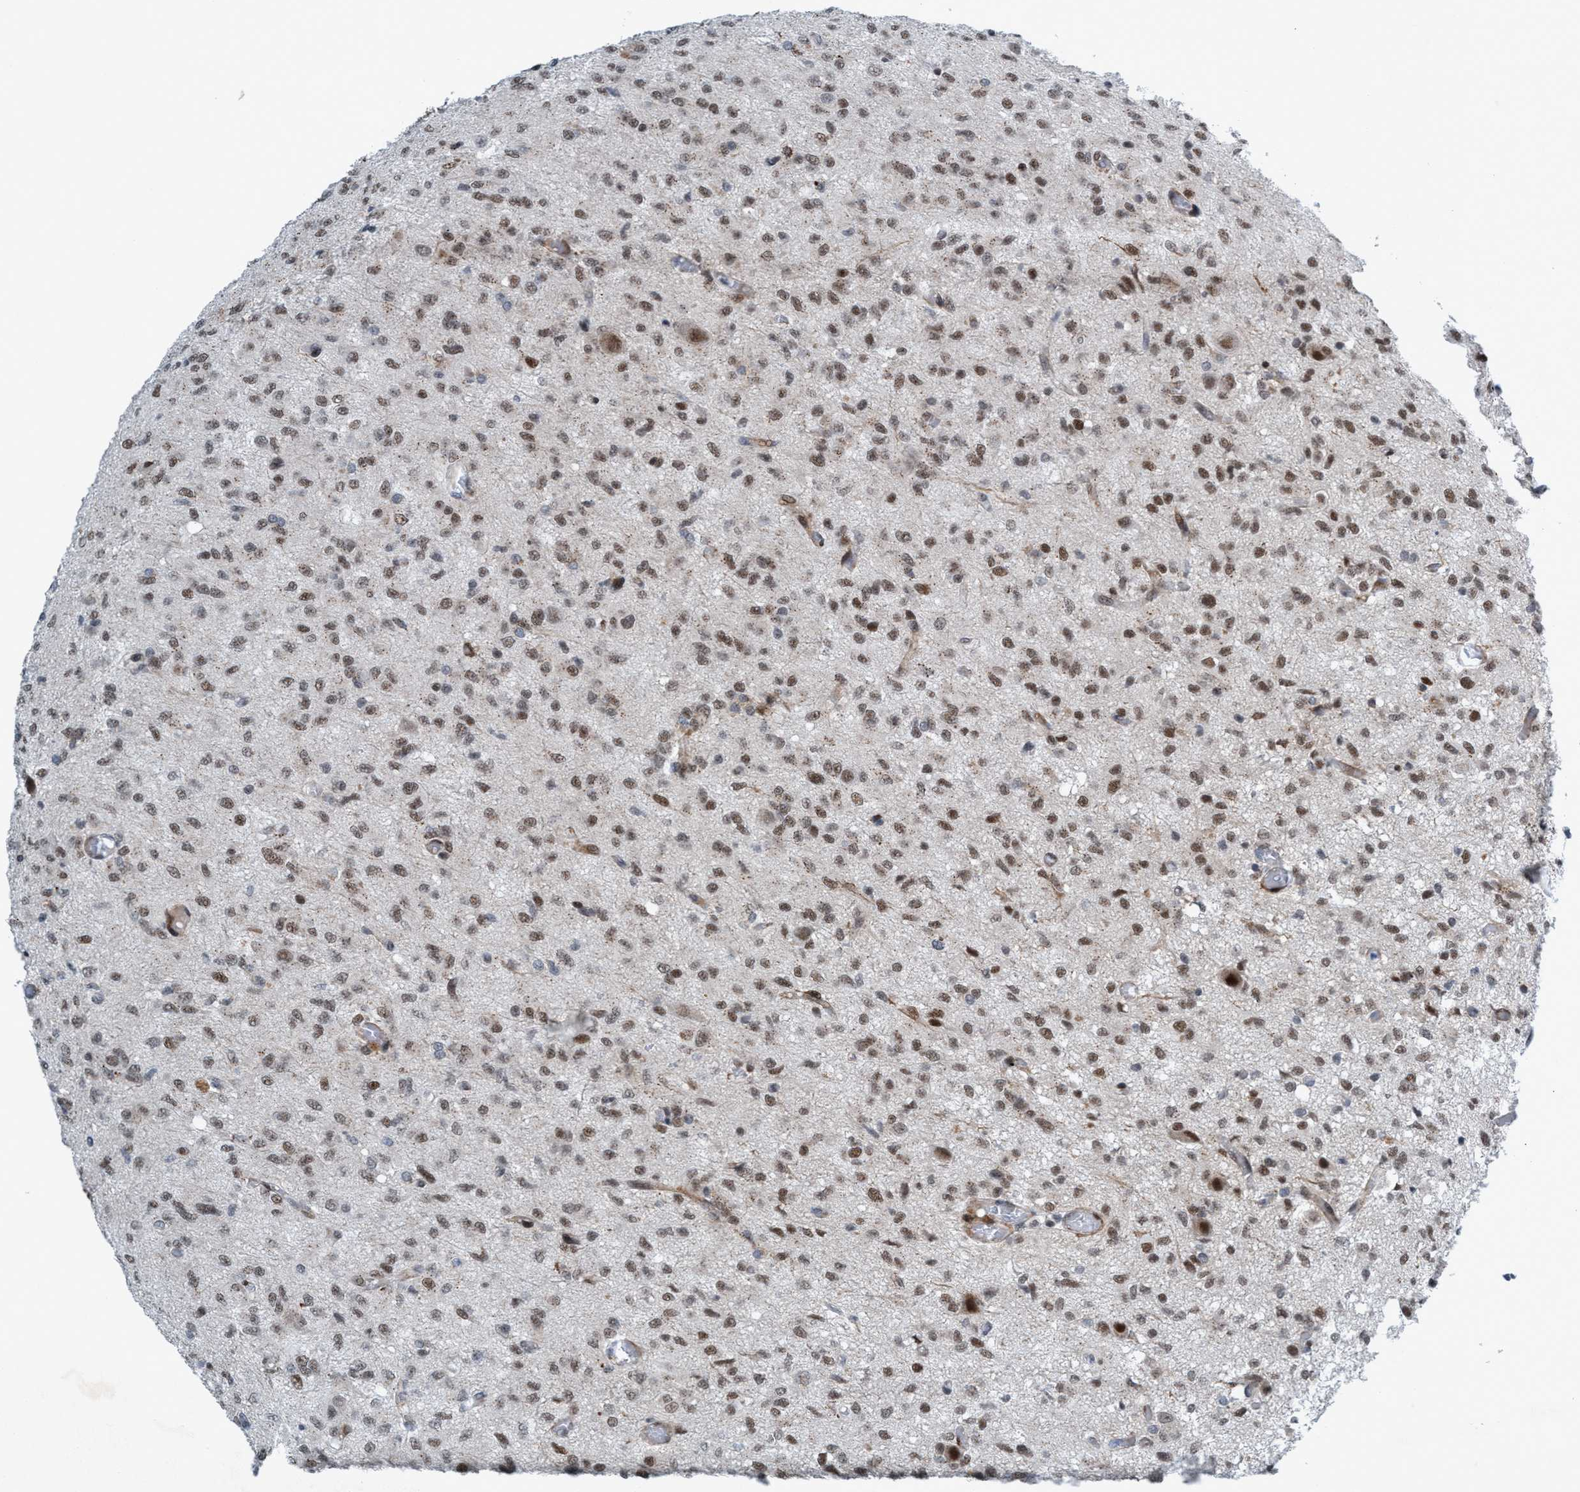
{"staining": {"intensity": "weak", "quantity": ">75%", "location": "nuclear"}, "tissue": "glioma", "cell_type": "Tumor cells", "image_type": "cancer", "snomed": [{"axis": "morphology", "description": "Glioma, malignant, High grade"}, {"axis": "topography", "description": "Brain"}], "caption": "There is low levels of weak nuclear positivity in tumor cells of malignant high-grade glioma, as demonstrated by immunohistochemical staining (brown color).", "gene": "CWC27", "patient": {"sex": "female", "age": 59}}